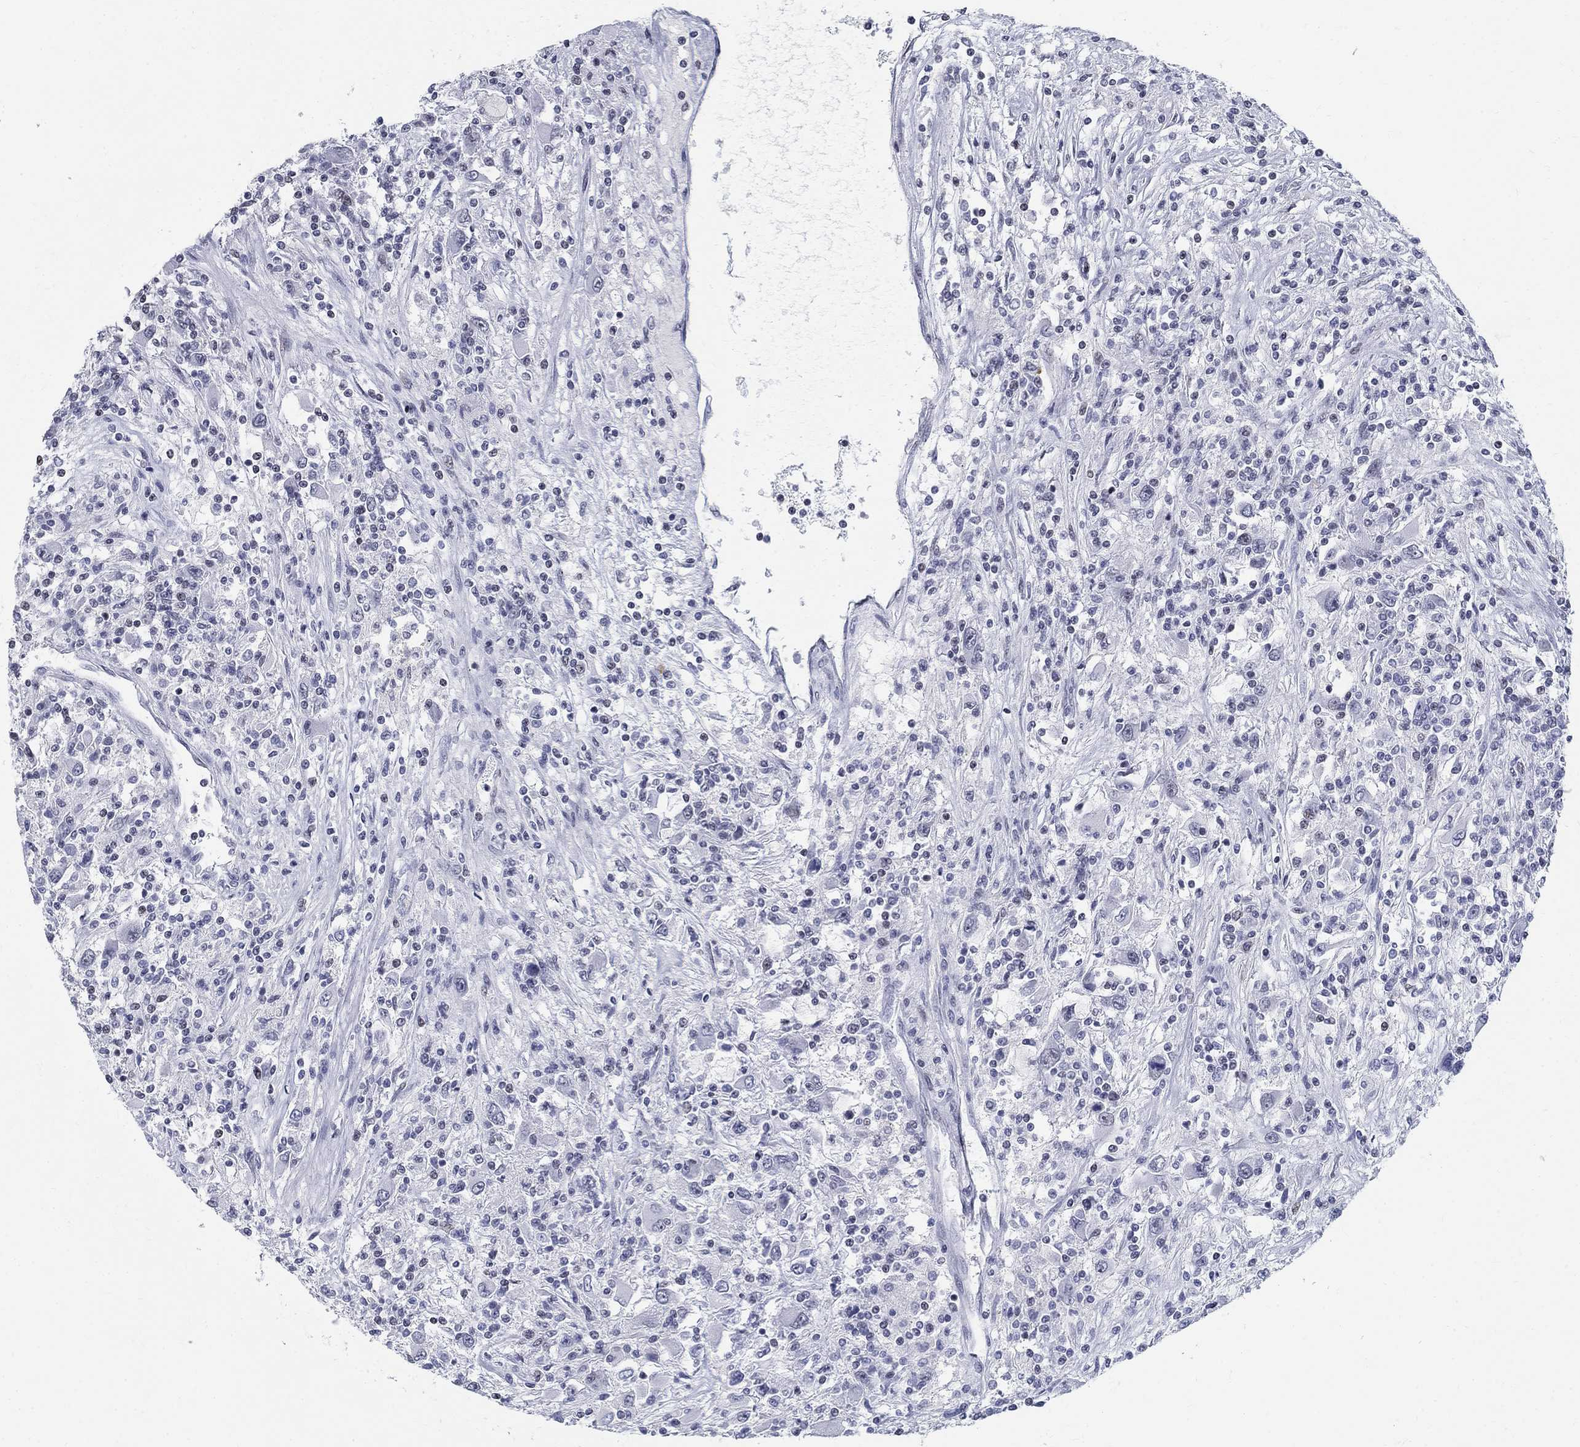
{"staining": {"intensity": "negative", "quantity": "none", "location": "none"}, "tissue": "renal cancer", "cell_type": "Tumor cells", "image_type": "cancer", "snomed": [{"axis": "morphology", "description": "Adenocarcinoma, NOS"}, {"axis": "topography", "description": "Kidney"}], "caption": "Renal cancer (adenocarcinoma) stained for a protein using immunohistochemistry demonstrates no staining tumor cells.", "gene": "BHLHE22", "patient": {"sex": "female", "age": 67}}